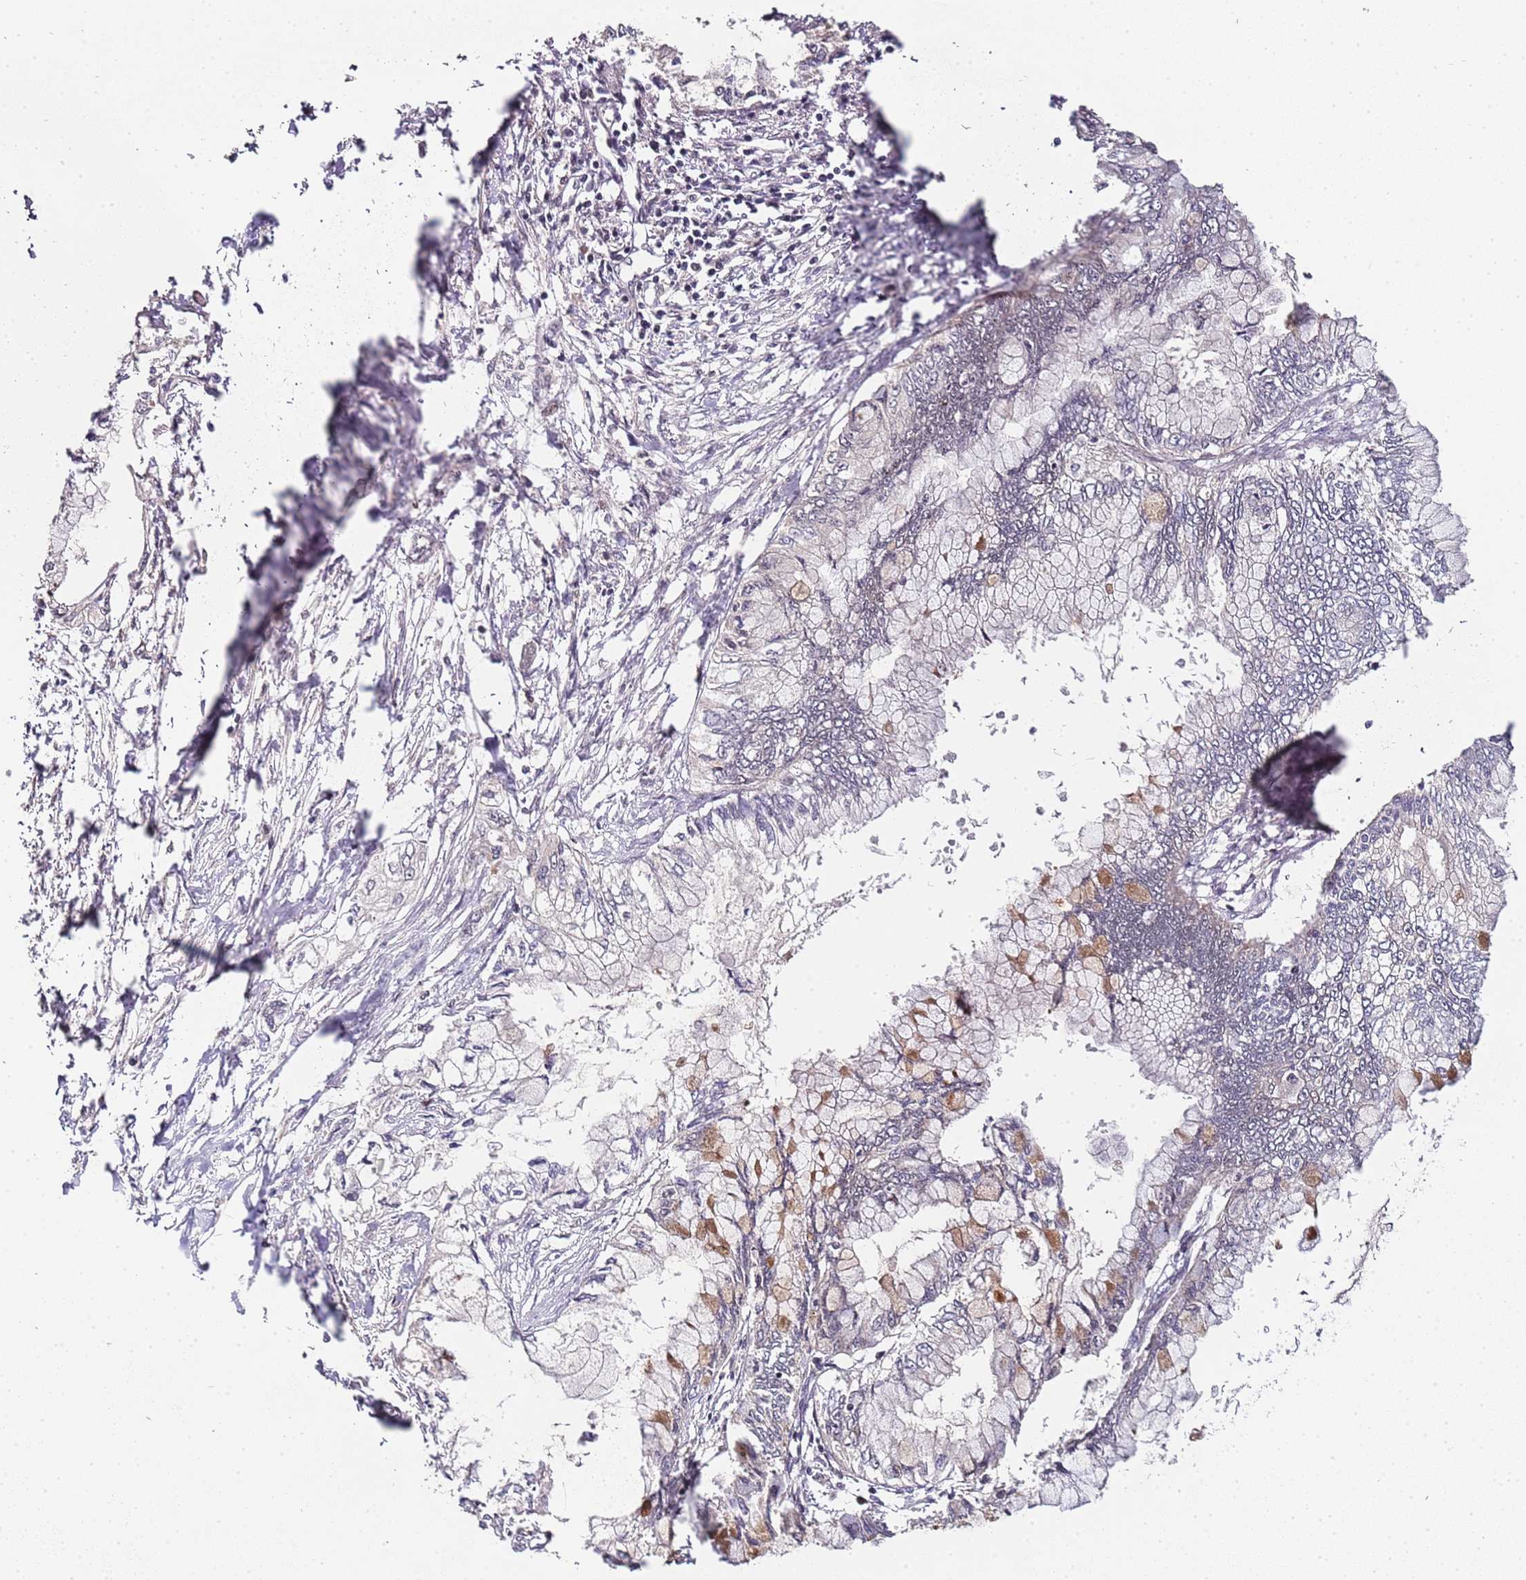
{"staining": {"intensity": "moderate", "quantity": "<25%", "location": "cytoplasmic/membranous"}, "tissue": "pancreatic cancer", "cell_type": "Tumor cells", "image_type": "cancer", "snomed": [{"axis": "morphology", "description": "Adenocarcinoma, NOS"}, {"axis": "topography", "description": "Pancreas"}], "caption": "A photomicrograph of human pancreatic adenocarcinoma stained for a protein demonstrates moderate cytoplasmic/membranous brown staining in tumor cells.", "gene": "EDC3", "patient": {"sex": "male", "age": 48}}